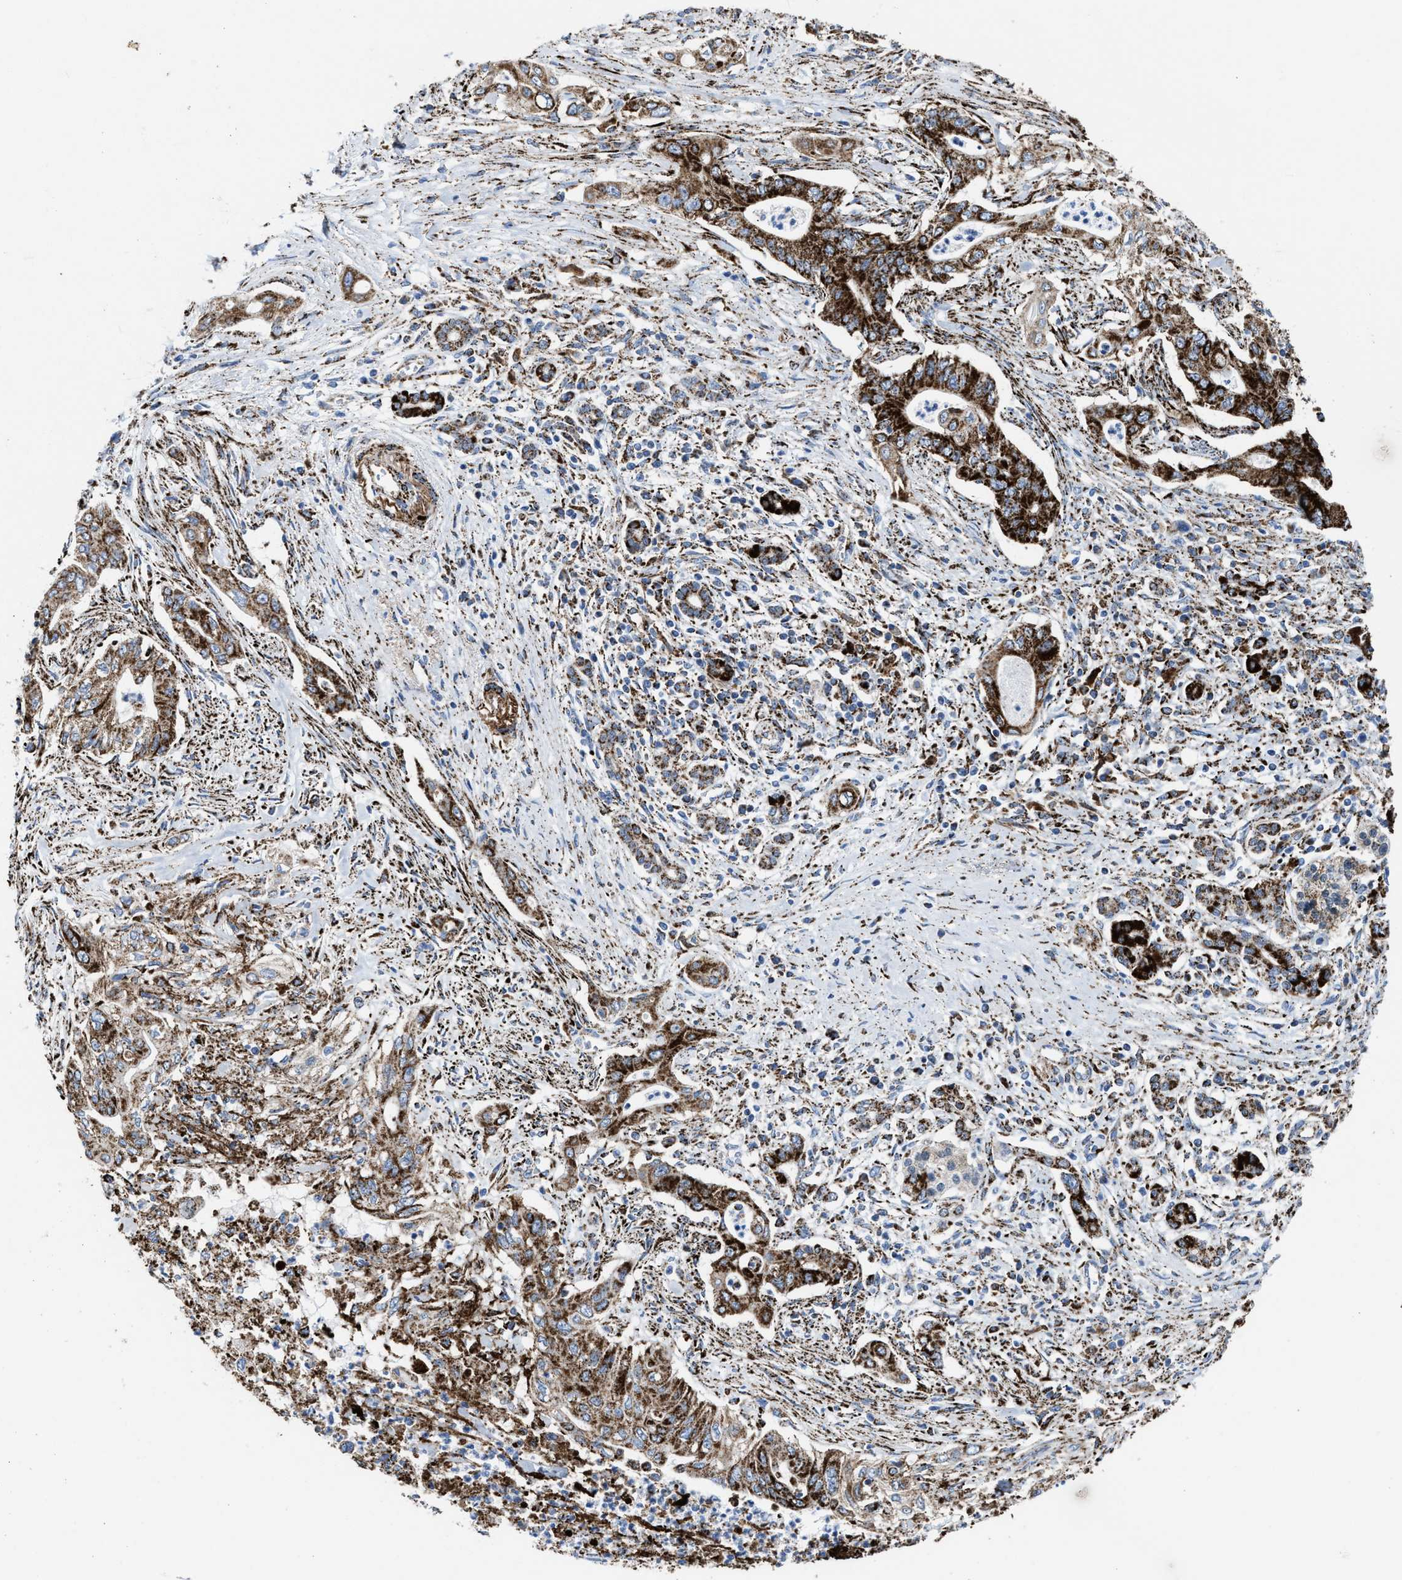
{"staining": {"intensity": "strong", "quantity": ">75%", "location": "cytoplasmic/membranous"}, "tissue": "pancreatic cancer", "cell_type": "Tumor cells", "image_type": "cancer", "snomed": [{"axis": "morphology", "description": "Adenocarcinoma, NOS"}, {"axis": "topography", "description": "Pancreas"}], "caption": "Tumor cells exhibit strong cytoplasmic/membranous expression in approximately >75% of cells in pancreatic cancer.", "gene": "ALDH1B1", "patient": {"sex": "male", "age": 58}}